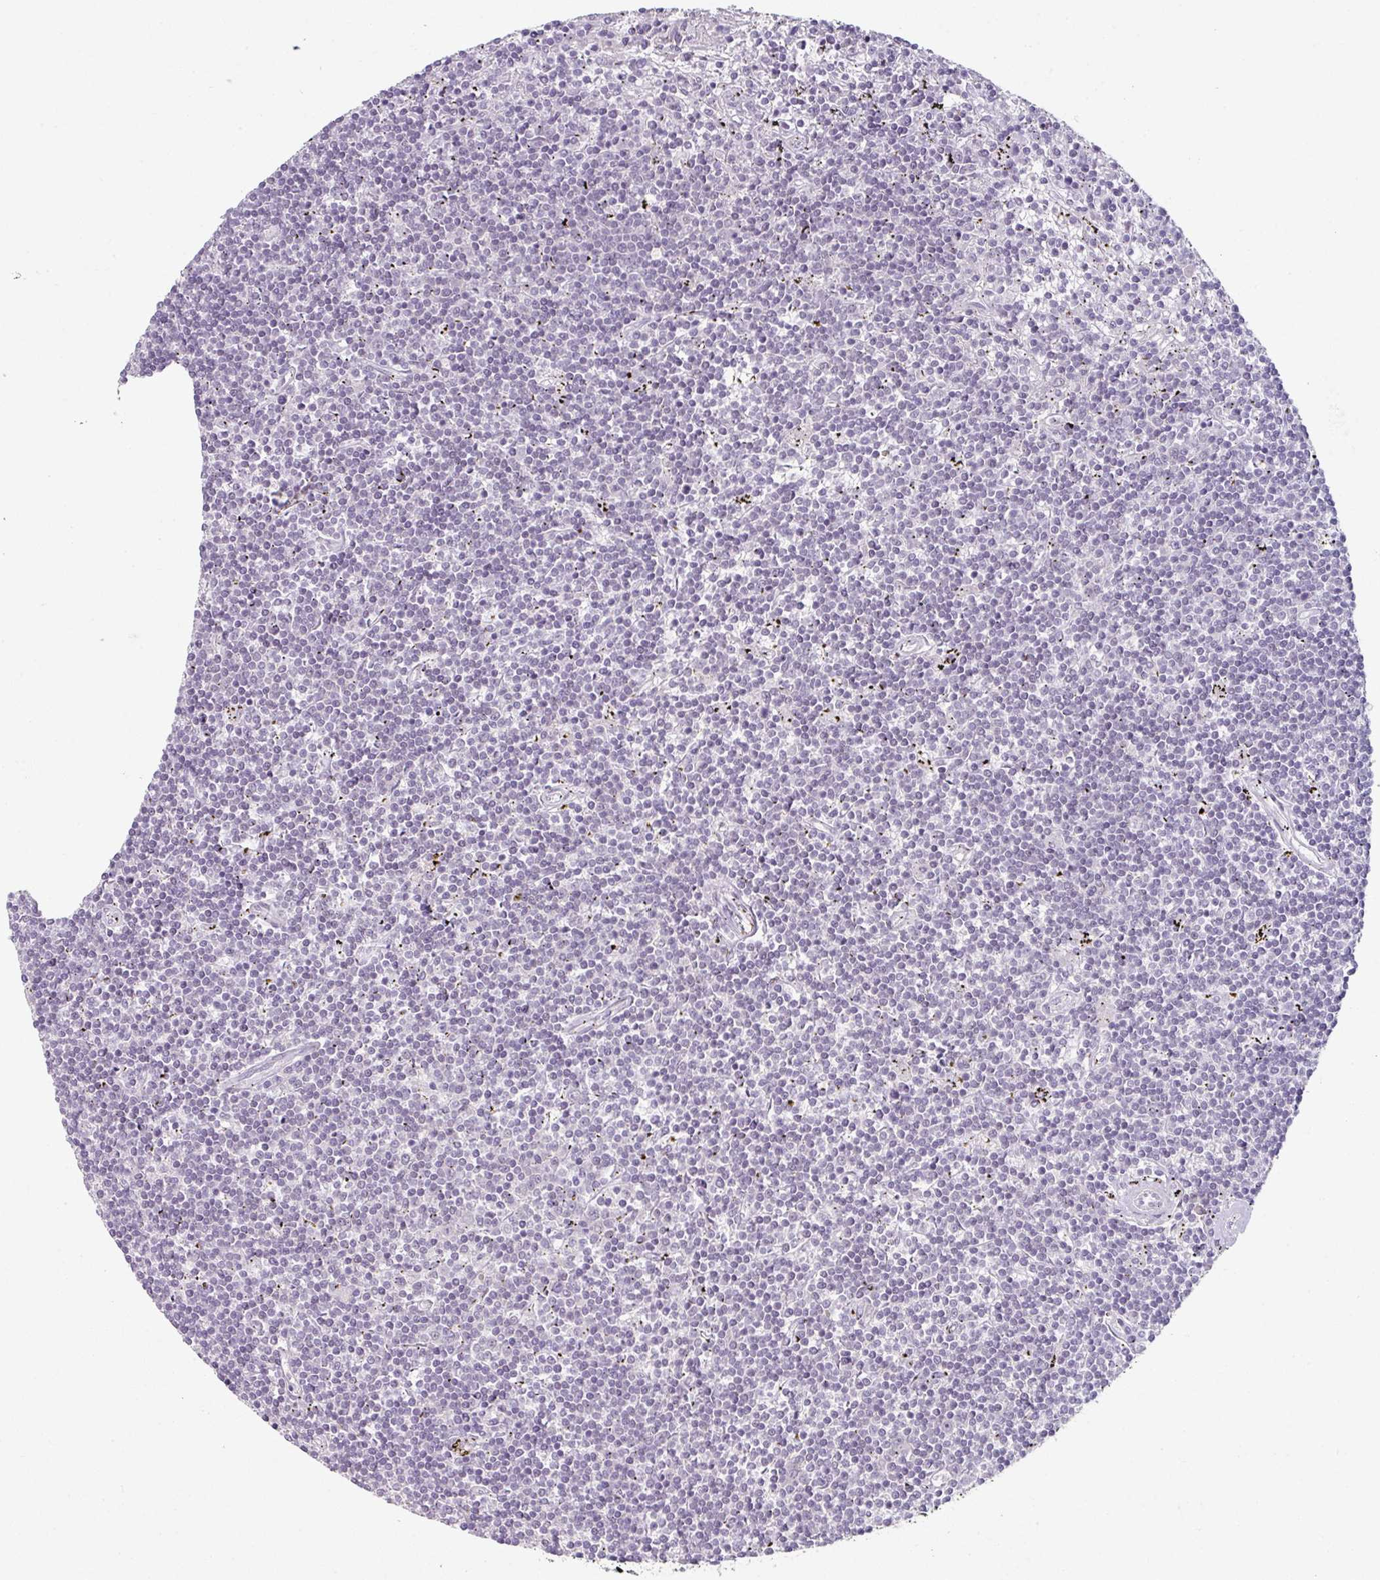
{"staining": {"intensity": "negative", "quantity": "none", "location": "none"}, "tissue": "lymphoma", "cell_type": "Tumor cells", "image_type": "cancer", "snomed": [{"axis": "morphology", "description": "Malignant lymphoma, non-Hodgkin's type, Low grade"}, {"axis": "topography", "description": "Spleen"}], "caption": "High magnification brightfield microscopy of lymphoma stained with DAB (brown) and counterstained with hematoxylin (blue): tumor cells show no significant expression. The staining is performed using DAB brown chromogen with nuclei counter-stained in using hematoxylin.", "gene": "ELK1", "patient": {"sex": "male", "age": 76}}